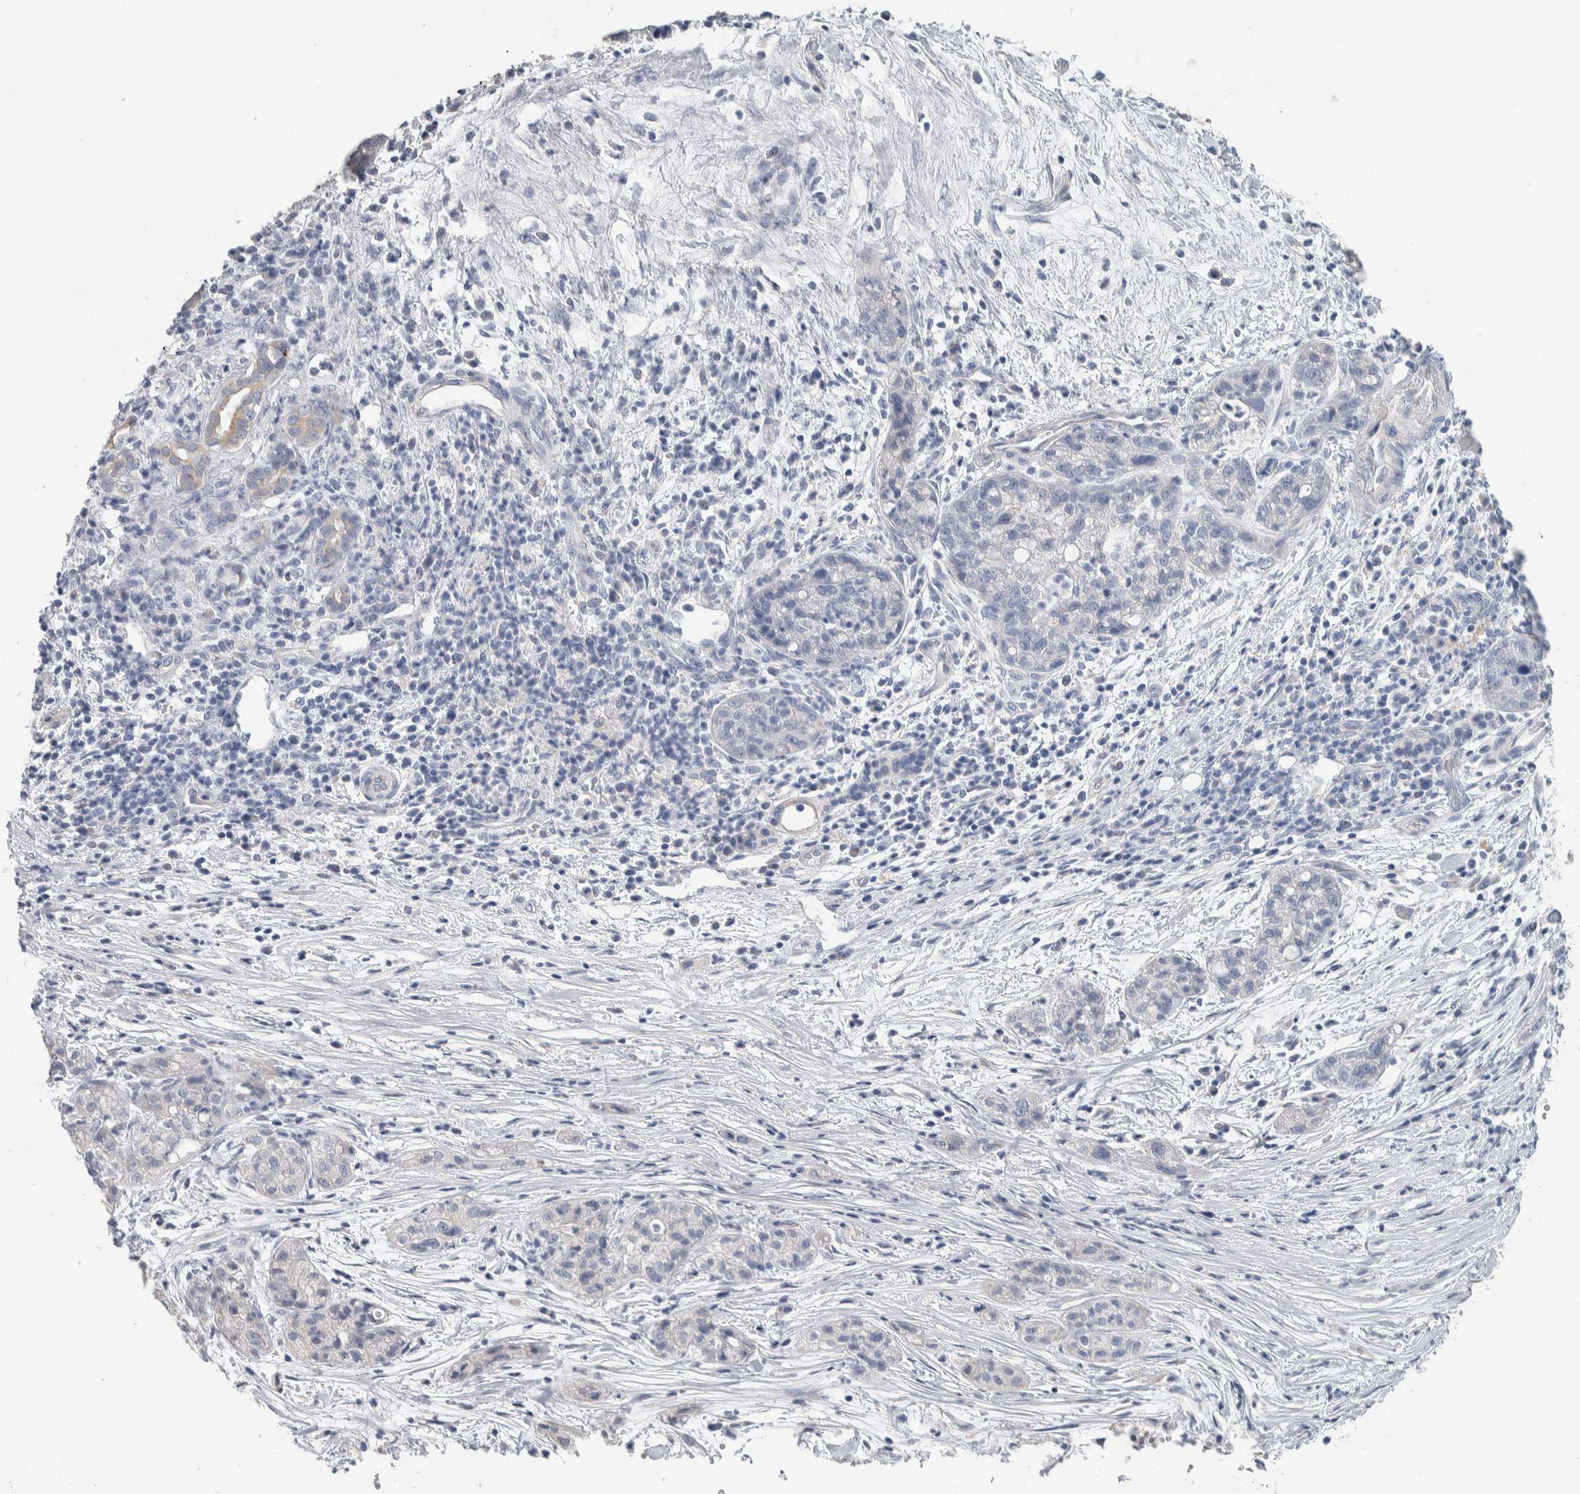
{"staining": {"intensity": "negative", "quantity": "none", "location": "none"}, "tissue": "pancreatic cancer", "cell_type": "Tumor cells", "image_type": "cancer", "snomed": [{"axis": "morphology", "description": "Adenocarcinoma, NOS"}, {"axis": "topography", "description": "Pancreas"}], "caption": "Histopathology image shows no protein positivity in tumor cells of adenocarcinoma (pancreatic) tissue.", "gene": "NEFM", "patient": {"sex": "female", "age": 78}}